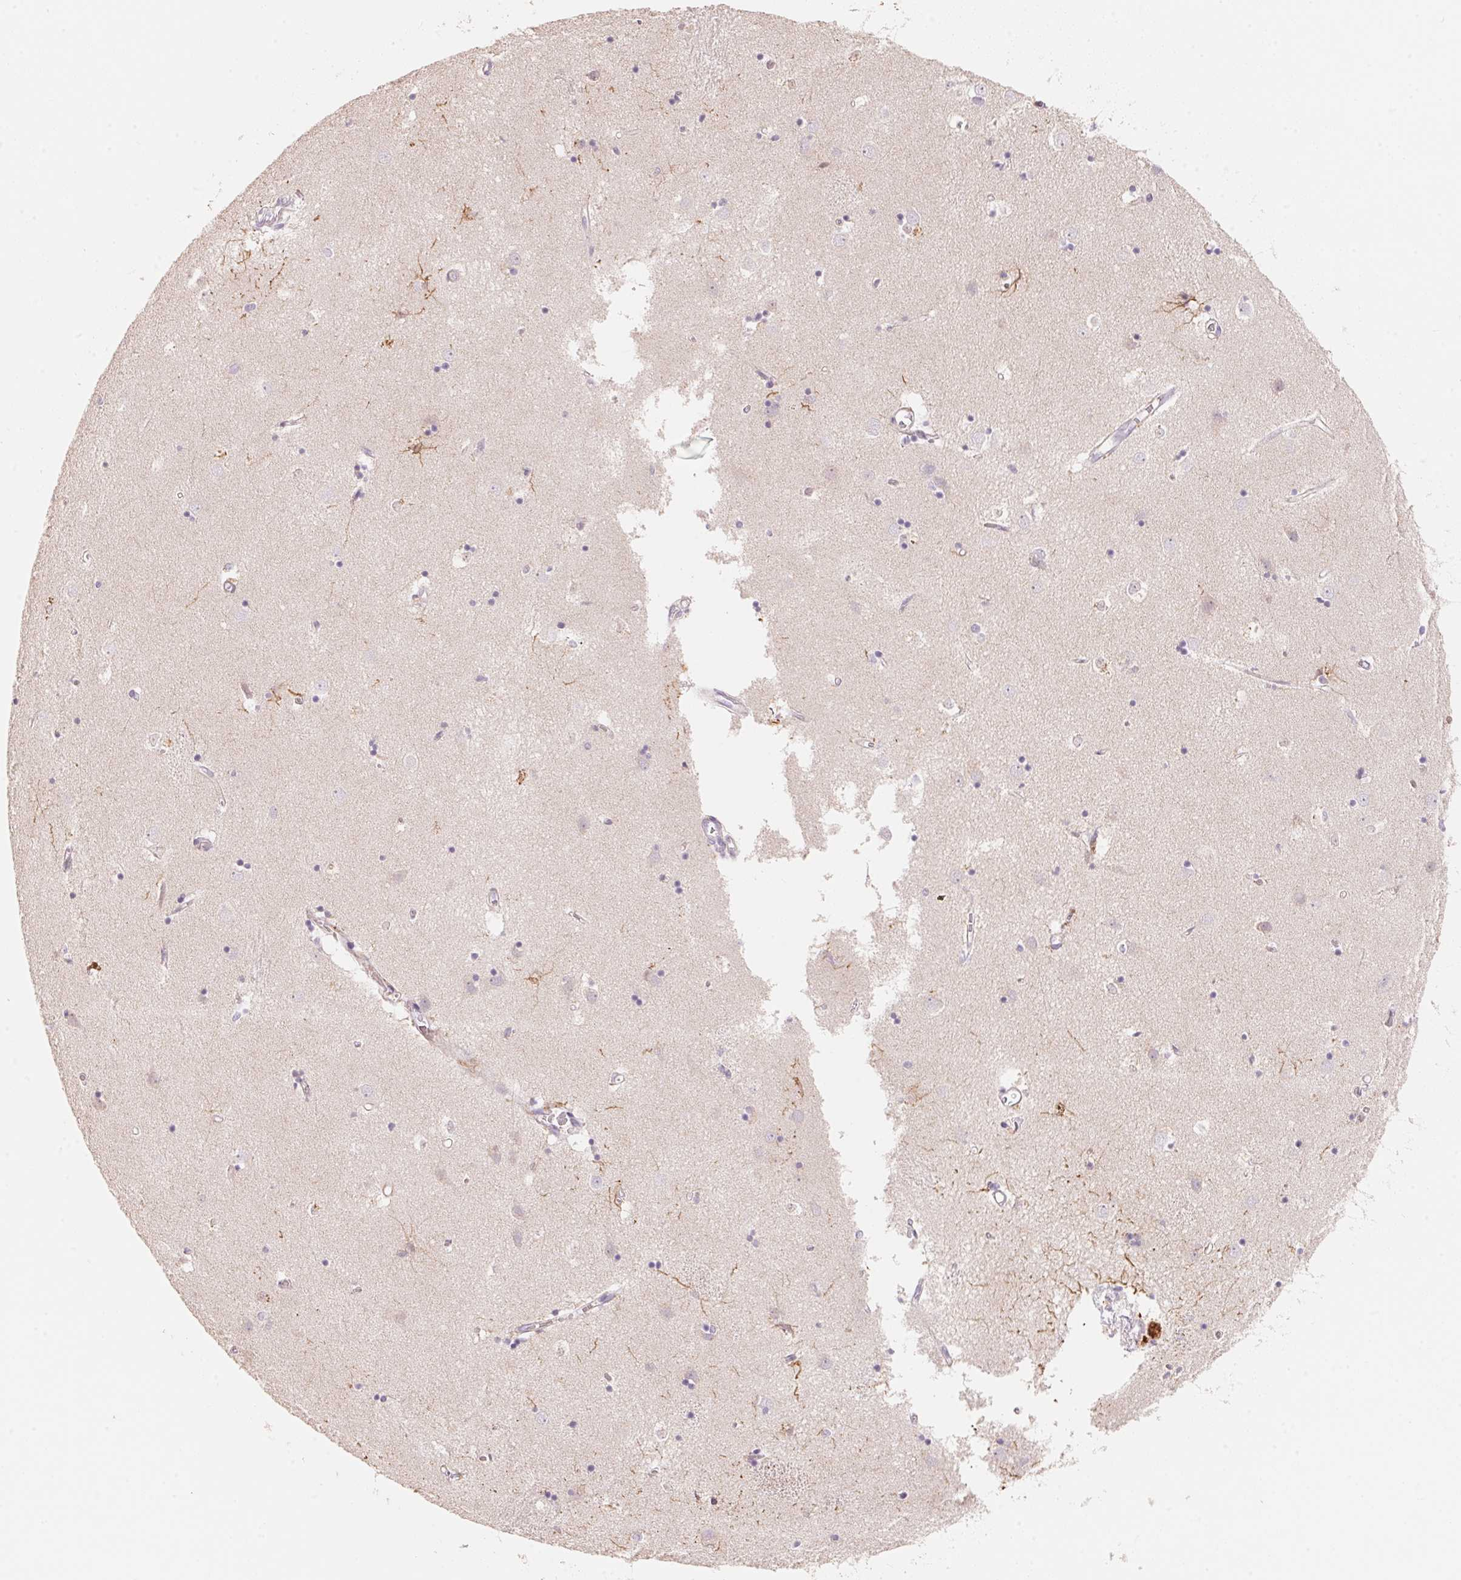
{"staining": {"intensity": "moderate", "quantity": "<25%", "location": "cytoplasmic/membranous"}, "tissue": "caudate", "cell_type": "Glial cells", "image_type": "normal", "snomed": [{"axis": "morphology", "description": "Normal tissue, NOS"}, {"axis": "topography", "description": "Lateral ventricle wall"}], "caption": "Immunohistochemical staining of benign human caudate exhibits <25% levels of moderate cytoplasmic/membranous protein positivity in about <25% of glial cells.", "gene": "TP53AIP1", "patient": {"sex": "male", "age": 54}}